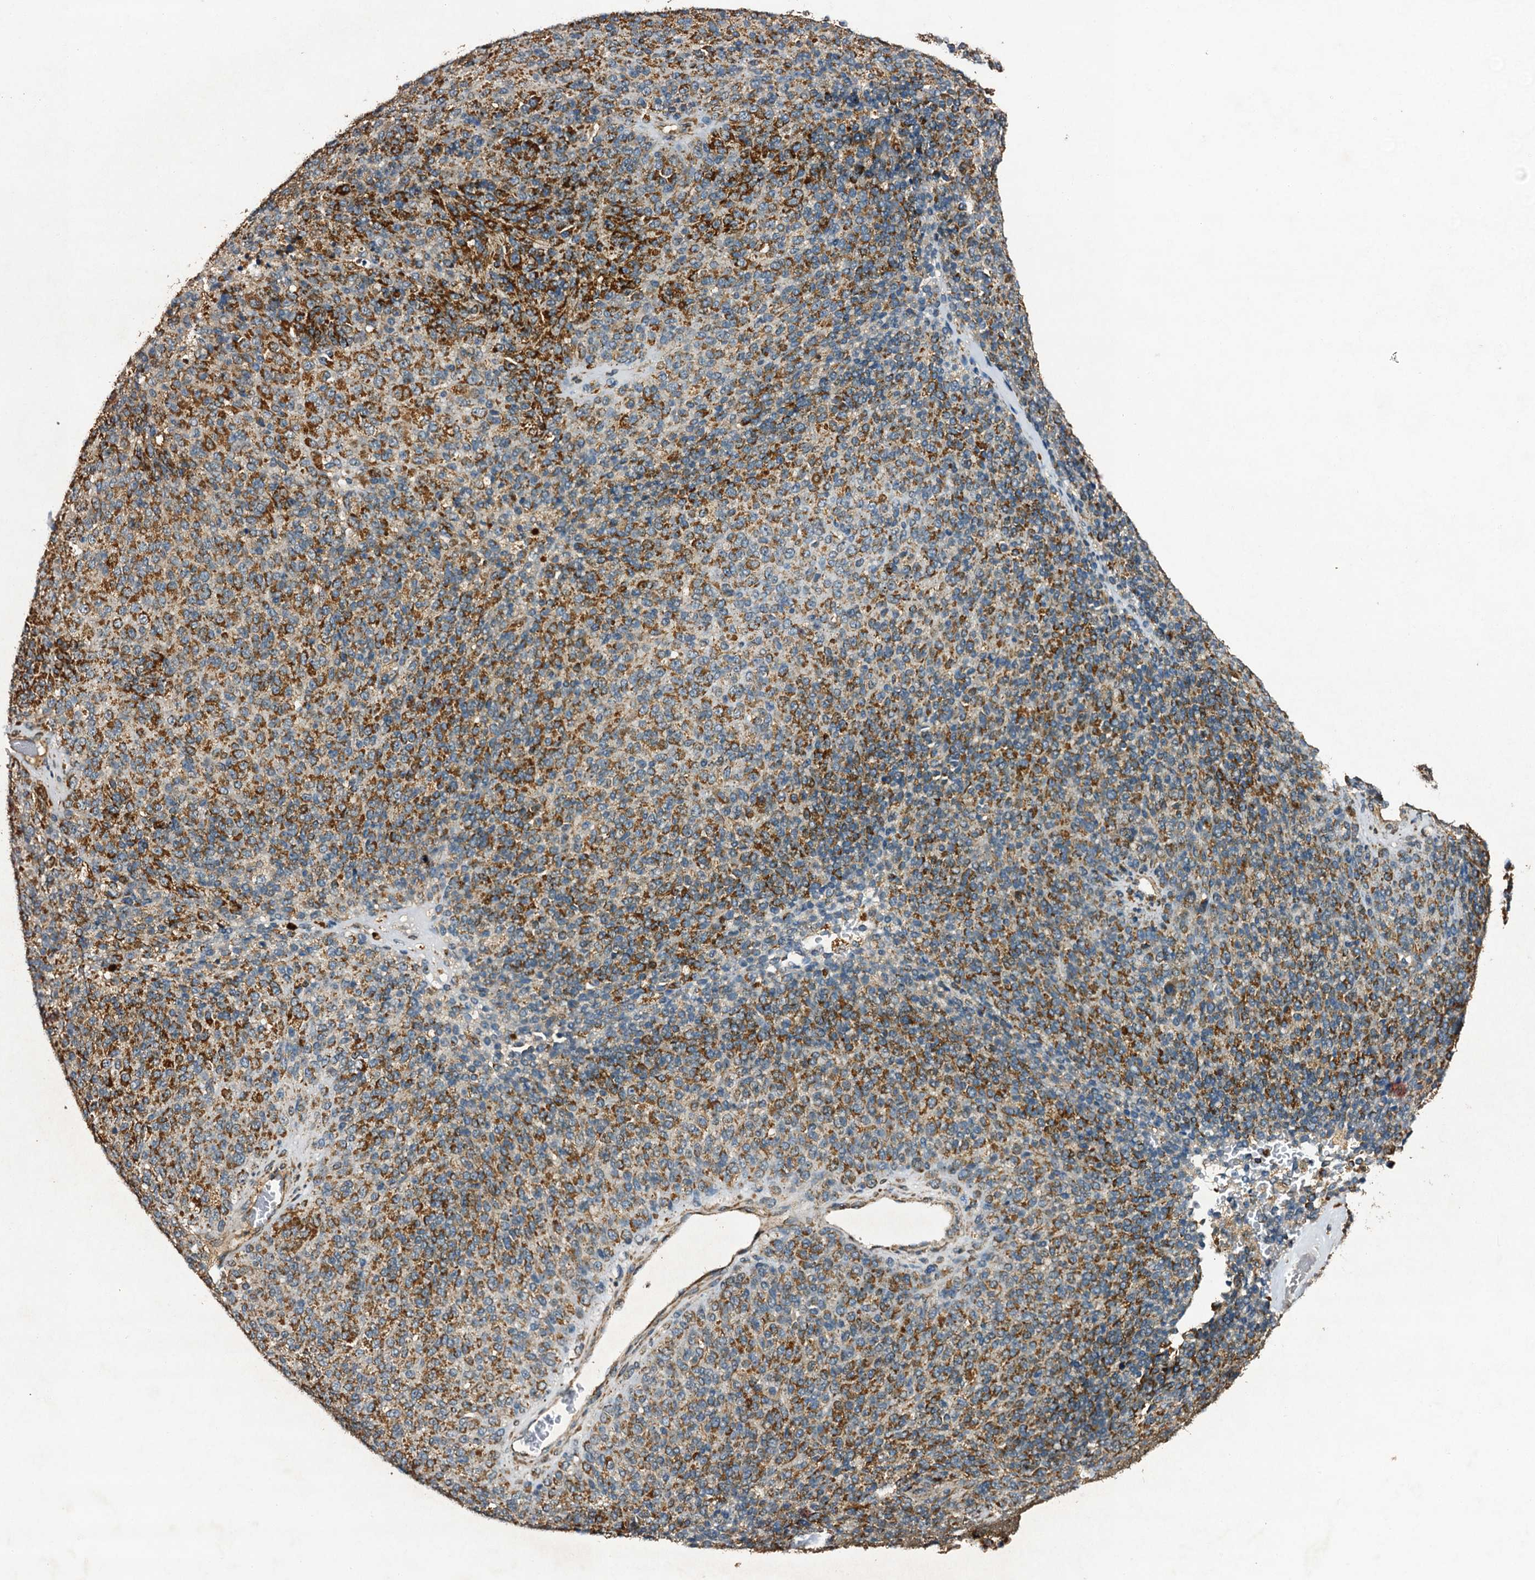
{"staining": {"intensity": "moderate", "quantity": ">75%", "location": "cytoplasmic/membranous"}, "tissue": "melanoma", "cell_type": "Tumor cells", "image_type": "cancer", "snomed": [{"axis": "morphology", "description": "Malignant melanoma, Metastatic site"}, {"axis": "topography", "description": "Brain"}], "caption": "Immunohistochemical staining of human malignant melanoma (metastatic site) demonstrates medium levels of moderate cytoplasmic/membranous protein staining in about >75% of tumor cells.", "gene": "NDUFA13", "patient": {"sex": "female", "age": 56}}